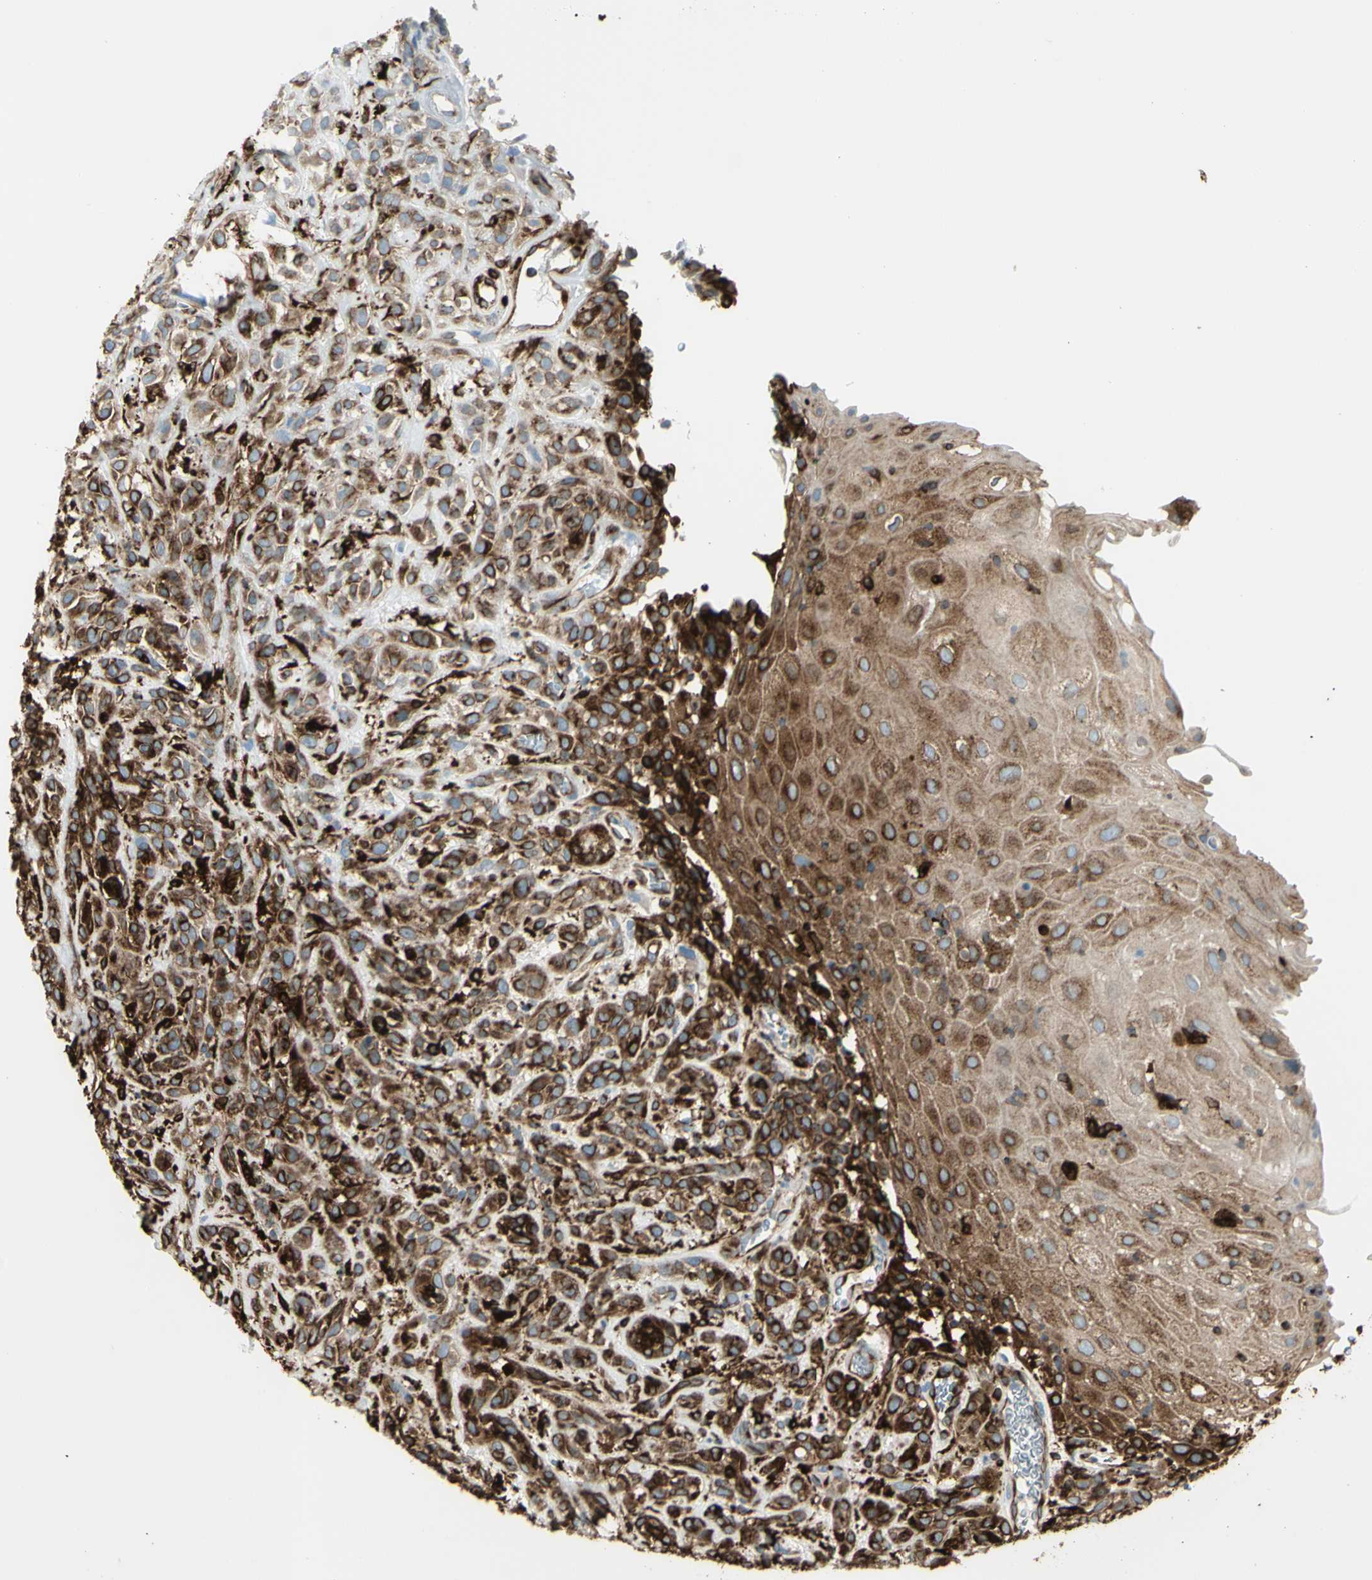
{"staining": {"intensity": "strong", "quantity": ">75%", "location": "cytoplasmic/membranous"}, "tissue": "head and neck cancer", "cell_type": "Tumor cells", "image_type": "cancer", "snomed": [{"axis": "morphology", "description": "Normal tissue, NOS"}, {"axis": "morphology", "description": "Squamous cell carcinoma, NOS"}, {"axis": "topography", "description": "Cartilage tissue"}, {"axis": "topography", "description": "Head-Neck"}], "caption": "Immunohistochemical staining of human head and neck cancer (squamous cell carcinoma) reveals high levels of strong cytoplasmic/membranous positivity in approximately >75% of tumor cells.", "gene": "CD74", "patient": {"sex": "male", "age": 62}}